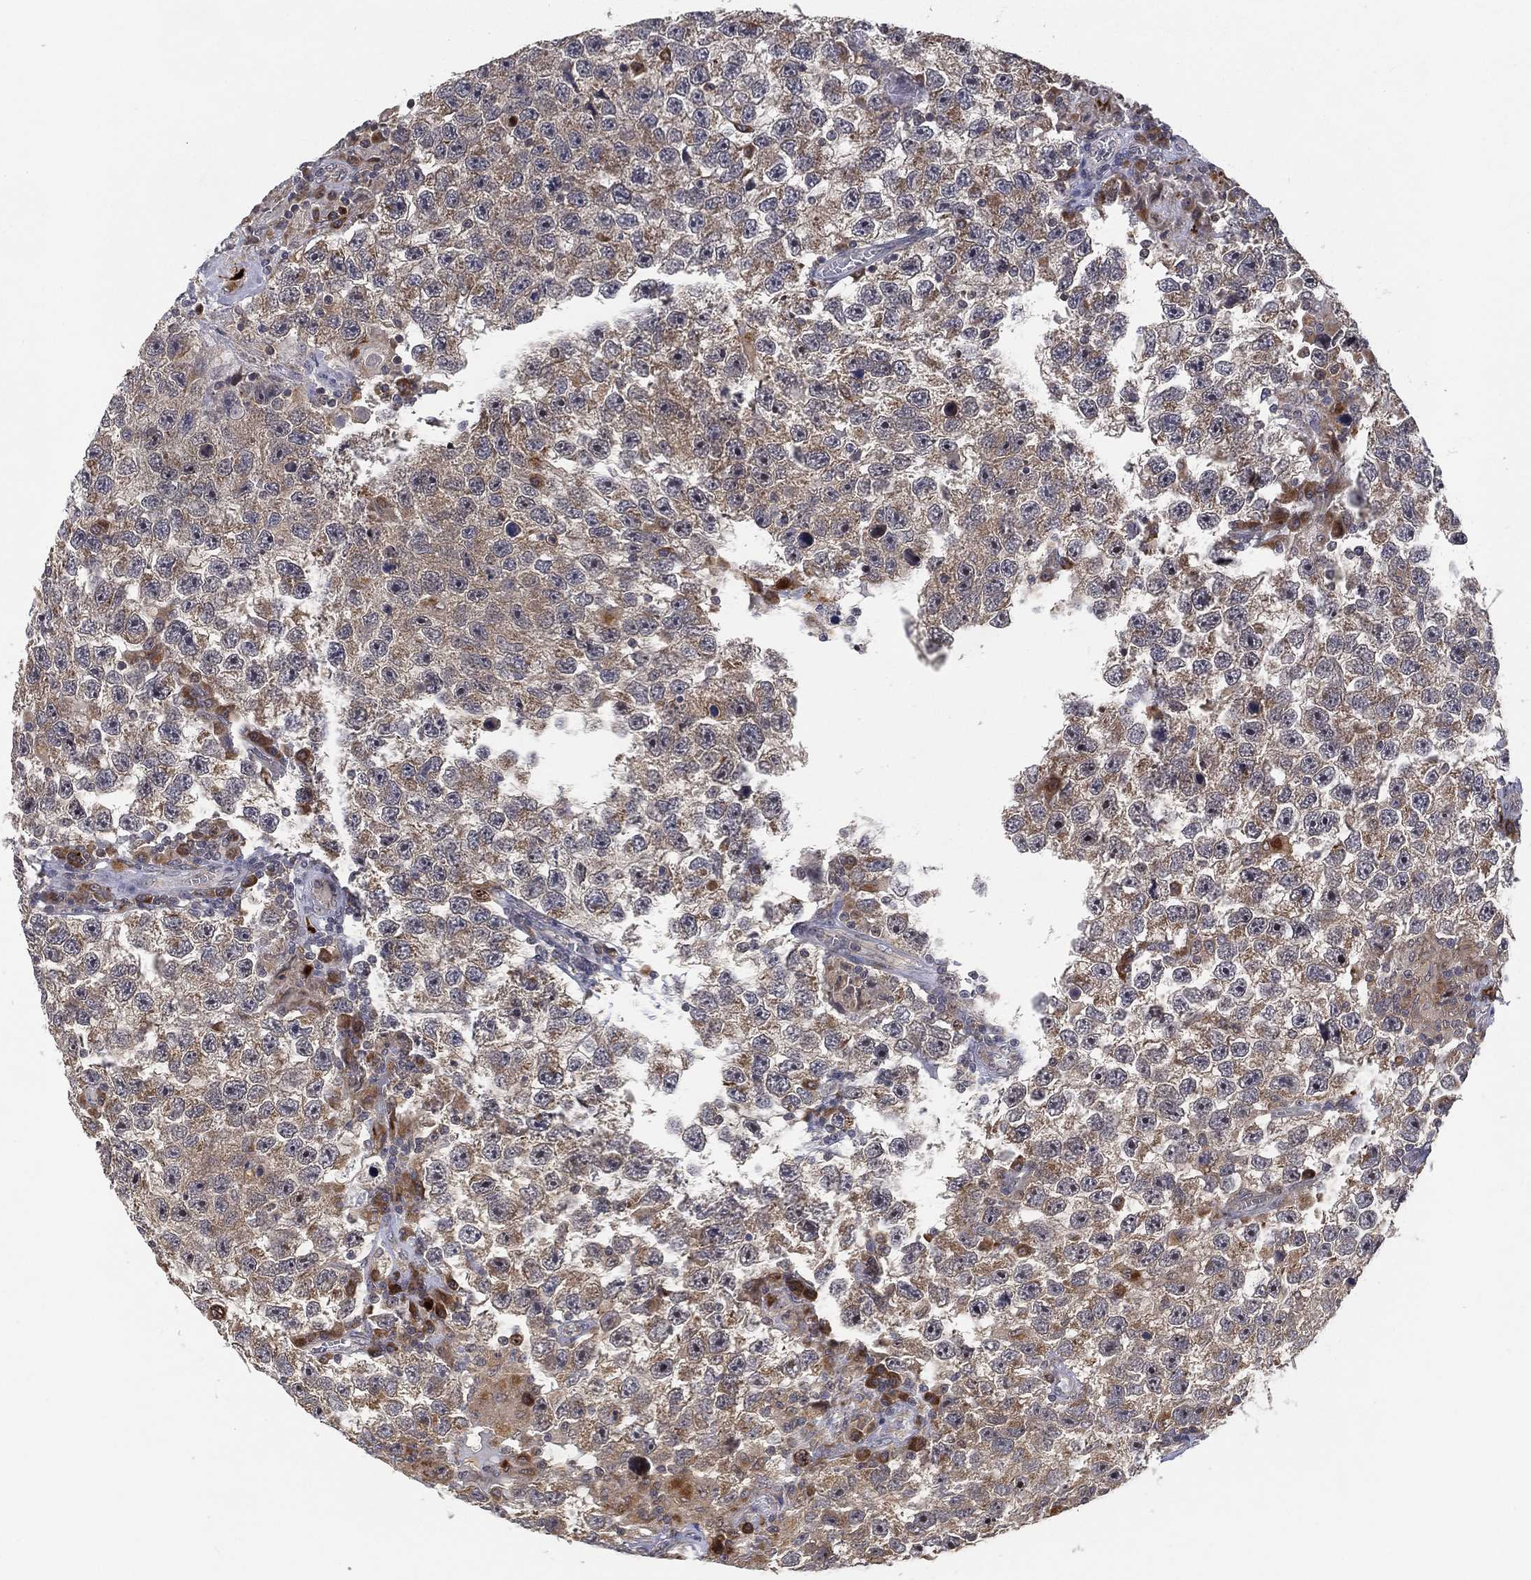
{"staining": {"intensity": "weak", "quantity": "25%-75%", "location": "cytoplasmic/membranous"}, "tissue": "testis cancer", "cell_type": "Tumor cells", "image_type": "cancer", "snomed": [{"axis": "morphology", "description": "Seminoma, NOS"}, {"axis": "topography", "description": "Testis"}], "caption": "Brown immunohistochemical staining in human seminoma (testis) demonstrates weak cytoplasmic/membranous staining in about 25%-75% of tumor cells.", "gene": "FAM104A", "patient": {"sex": "male", "age": 26}}